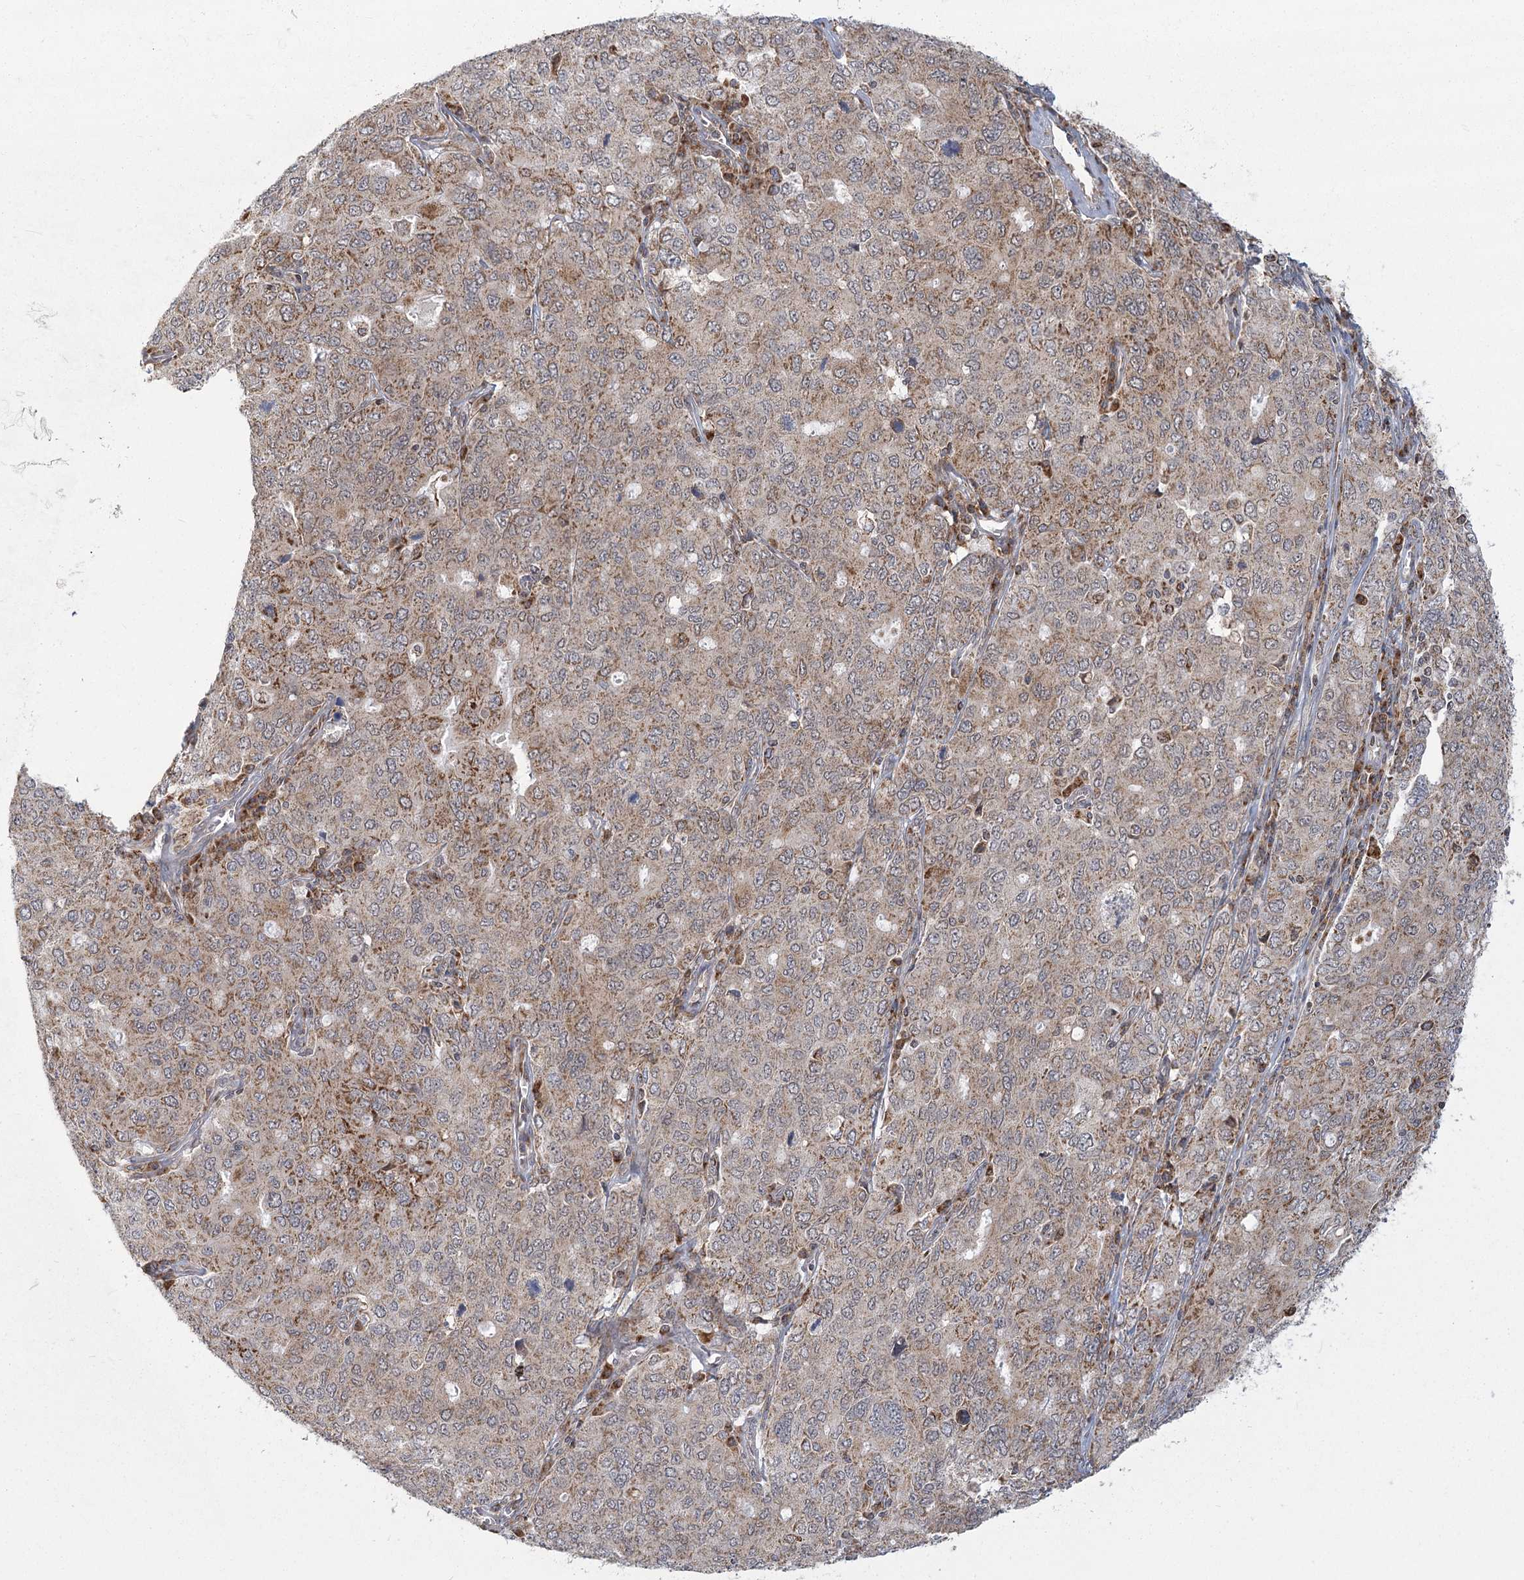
{"staining": {"intensity": "moderate", "quantity": ">75%", "location": "cytoplasmic/membranous"}, "tissue": "ovarian cancer", "cell_type": "Tumor cells", "image_type": "cancer", "snomed": [{"axis": "morphology", "description": "Carcinoma, endometroid"}, {"axis": "topography", "description": "Ovary"}], "caption": "A medium amount of moderate cytoplasmic/membranous staining is seen in approximately >75% of tumor cells in ovarian cancer (endometroid carcinoma) tissue.", "gene": "LACTB", "patient": {"sex": "female", "age": 62}}